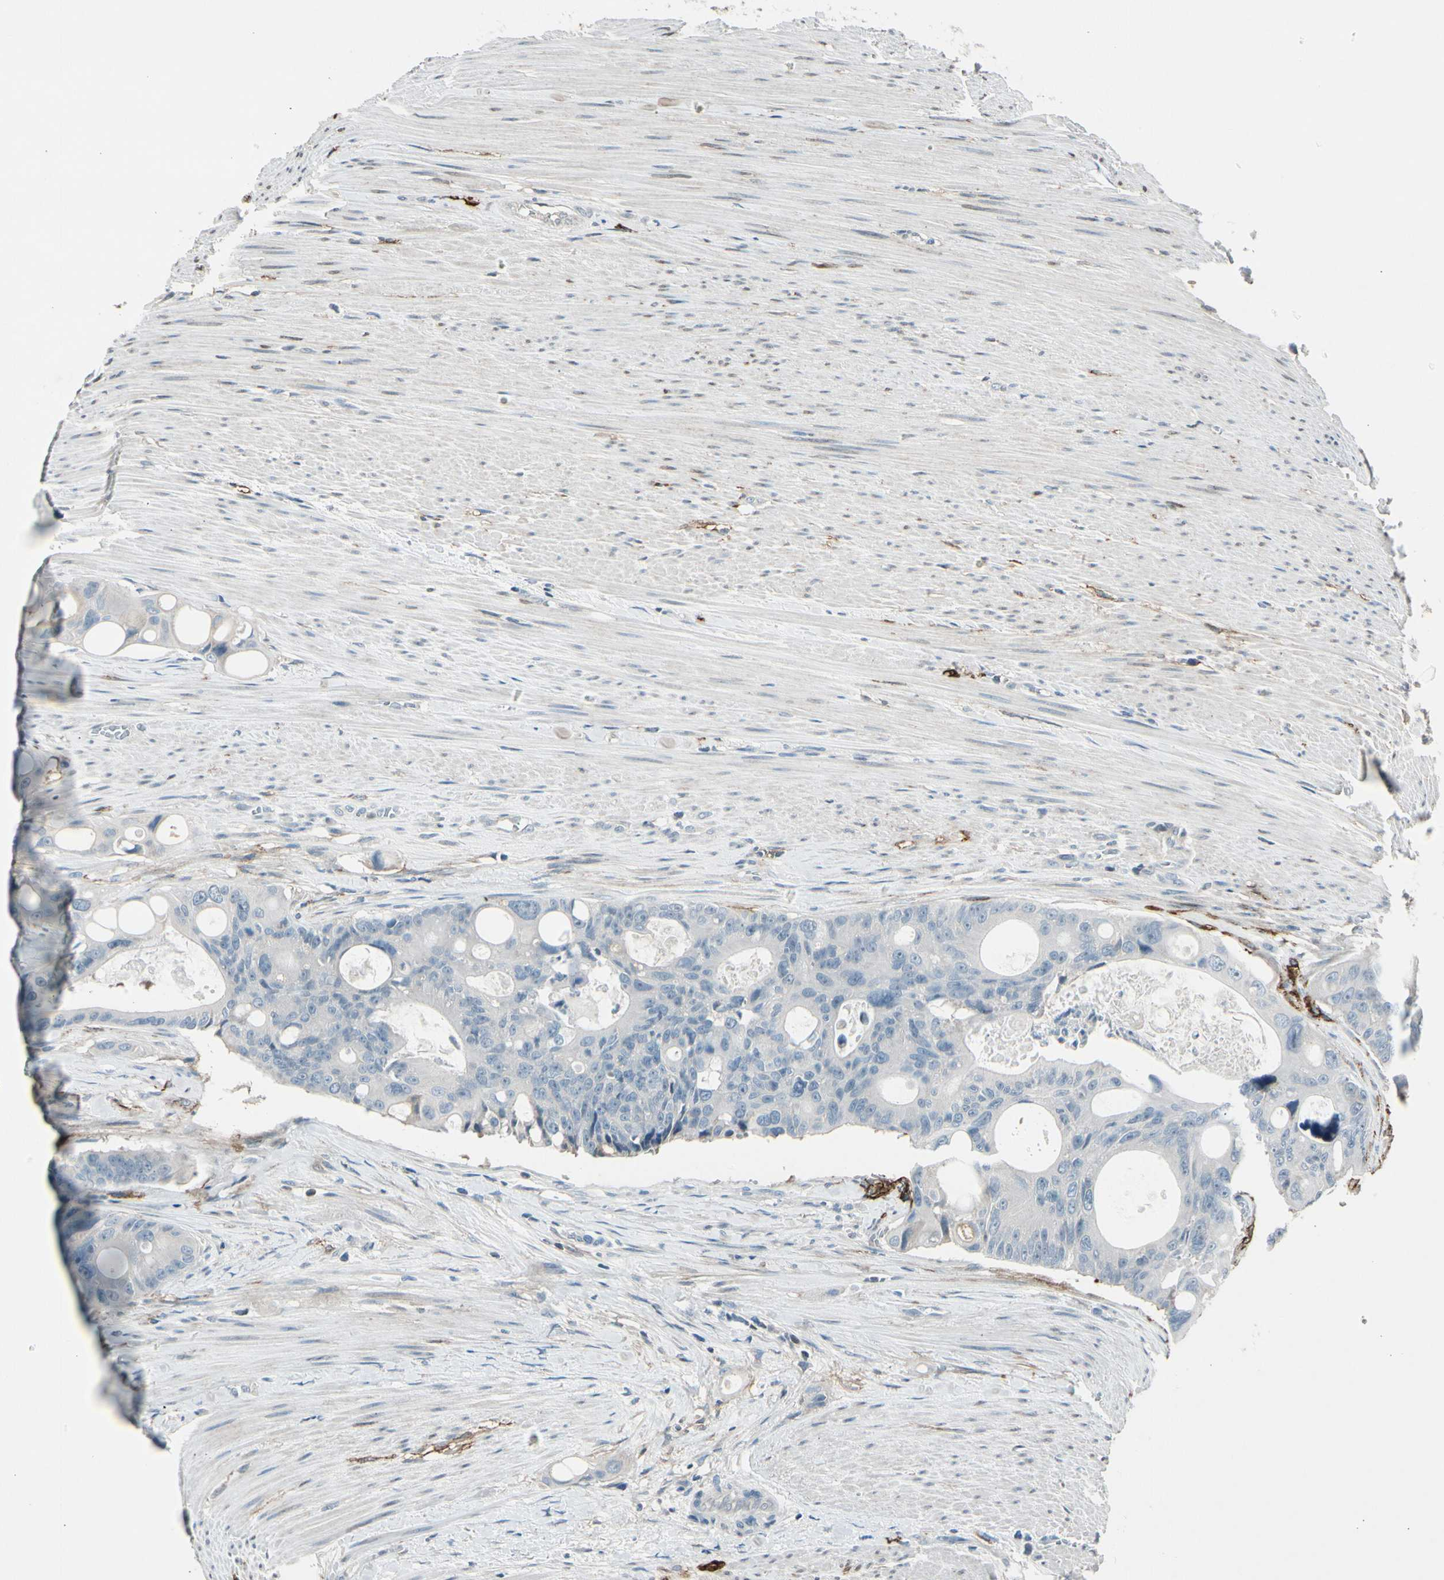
{"staining": {"intensity": "negative", "quantity": "none", "location": "none"}, "tissue": "colorectal cancer", "cell_type": "Tumor cells", "image_type": "cancer", "snomed": [{"axis": "morphology", "description": "Adenocarcinoma, NOS"}, {"axis": "topography", "description": "Colon"}], "caption": "A high-resolution photomicrograph shows immunohistochemistry staining of adenocarcinoma (colorectal), which shows no significant positivity in tumor cells.", "gene": "PDPN", "patient": {"sex": "female", "age": 57}}